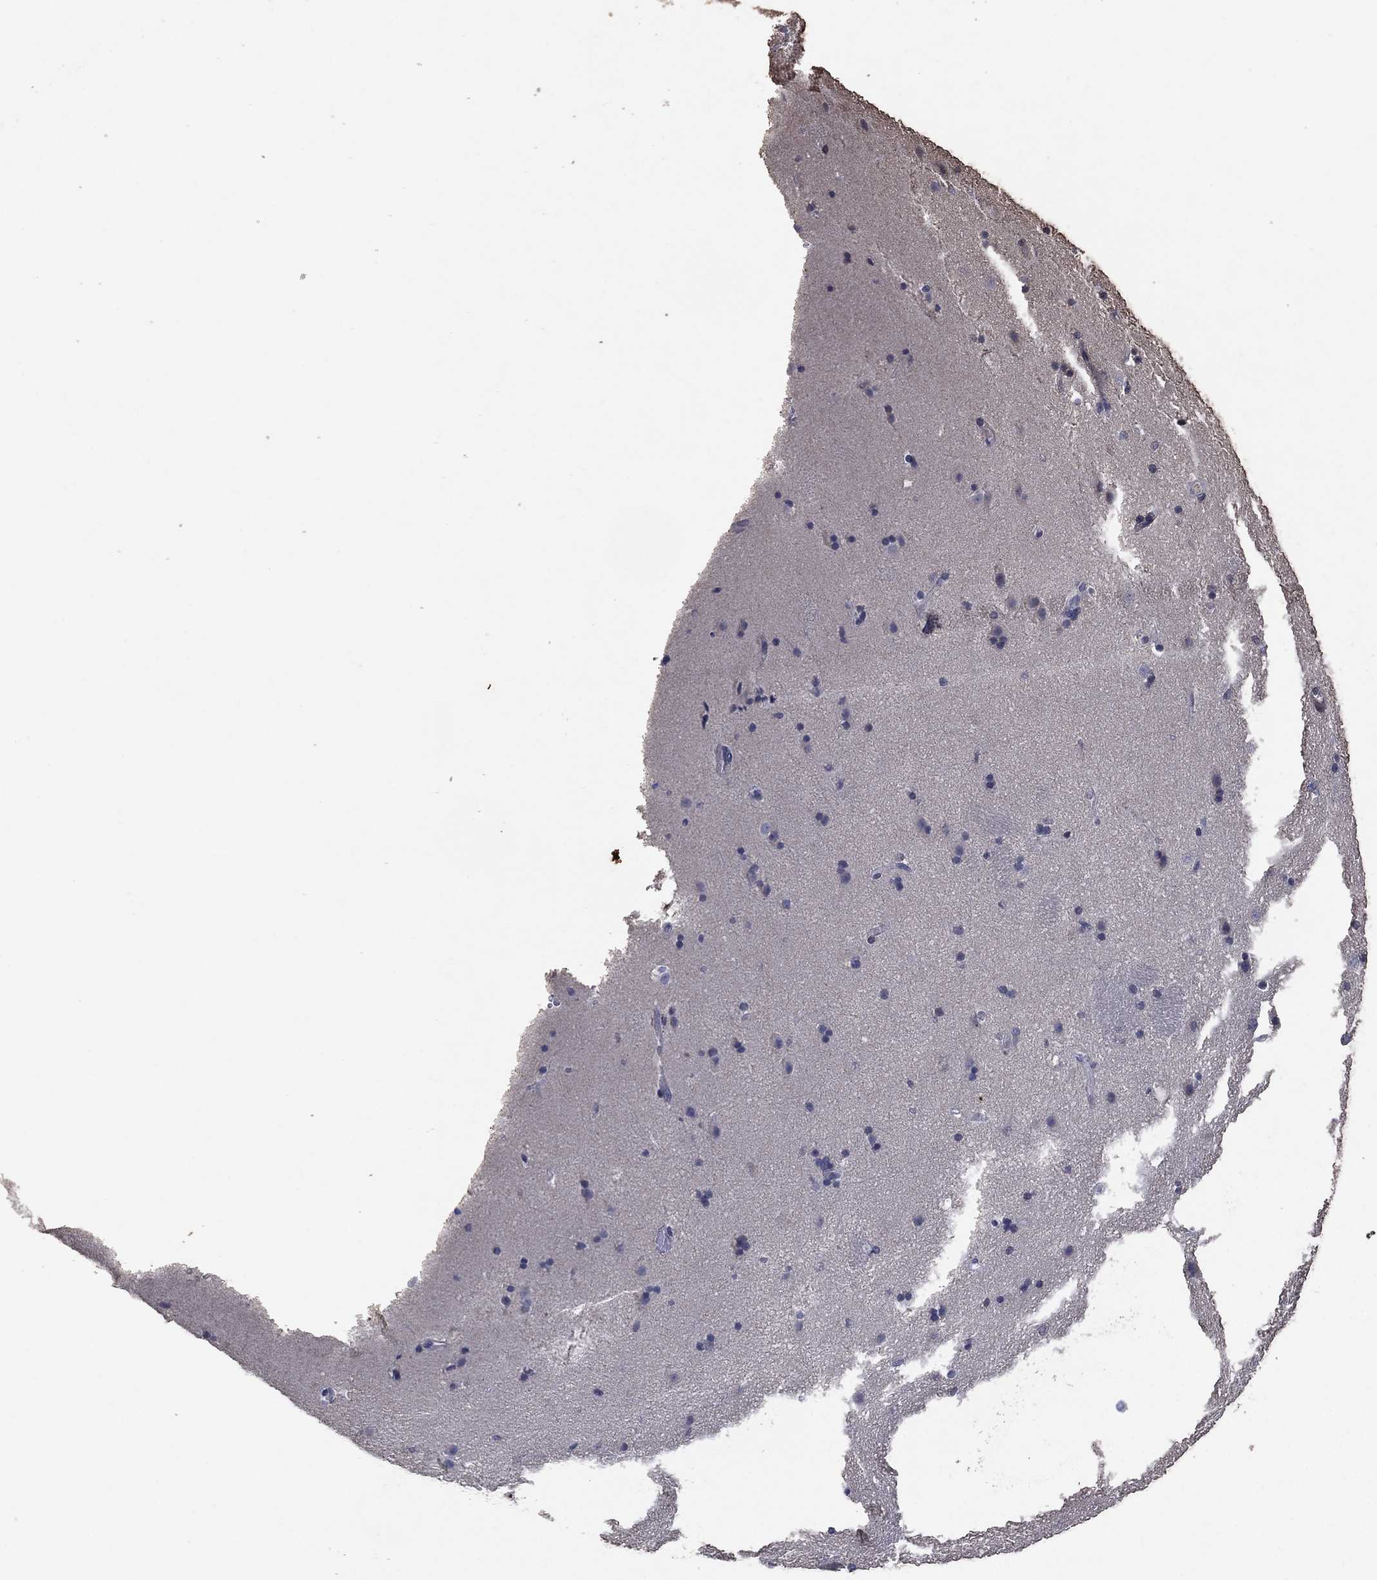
{"staining": {"intensity": "negative", "quantity": "none", "location": "none"}, "tissue": "caudate", "cell_type": "Glial cells", "image_type": "normal", "snomed": [{"axis": "morphology", "description": "Normal tissue, NOS"}, {"axis": "topography", "description": "Lateral ventricle wall"}], "caption": "Immunohistochemistry (IHC) histopathology image of normal caudate stained for a protein (brown), which exhibits no expression in glial cells. (DAB IHC visualized using brightfield microscopy, high magnification).", "gene": "ADPRHL1", "patient": {"sex": "male", "age": 51}}